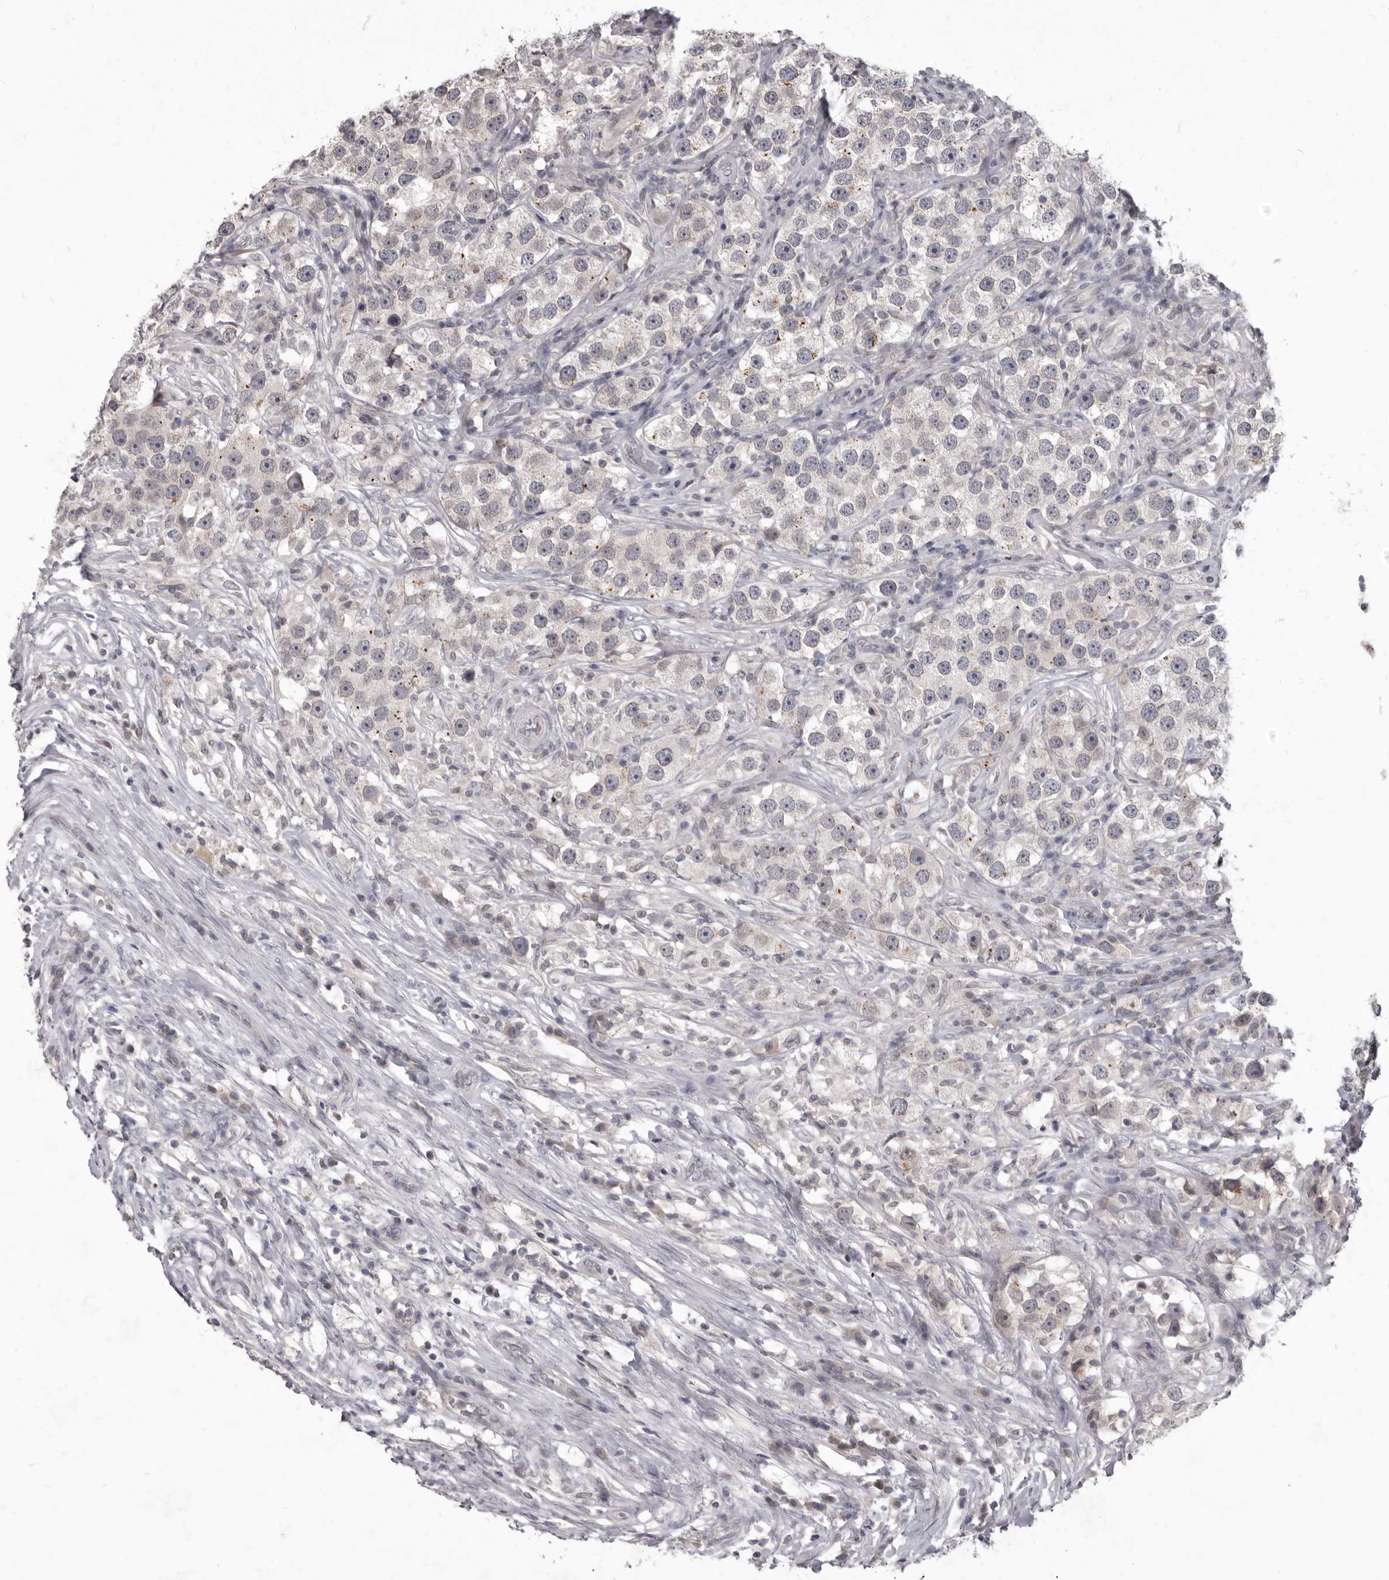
{"staining": {"intensity": "negative", "quantity": "none", "location": "none"}, "tissue": "testis cancer", "cell_type": "Tumor cells", "image_type": "cancer", "snomed": [{"axis": "morphology", "description": "Seminoma, NOS"}, {"axis": "topography", "description": "Testis"}], "caption": "DAB immunohistochemical staining of human testis cancer (seminoma) demonstrates no significant staining in tumor cells. Nuclei are stained in blue.", "gene": "SULT1E1", "patient": {"sex": "male", "age": 49}}